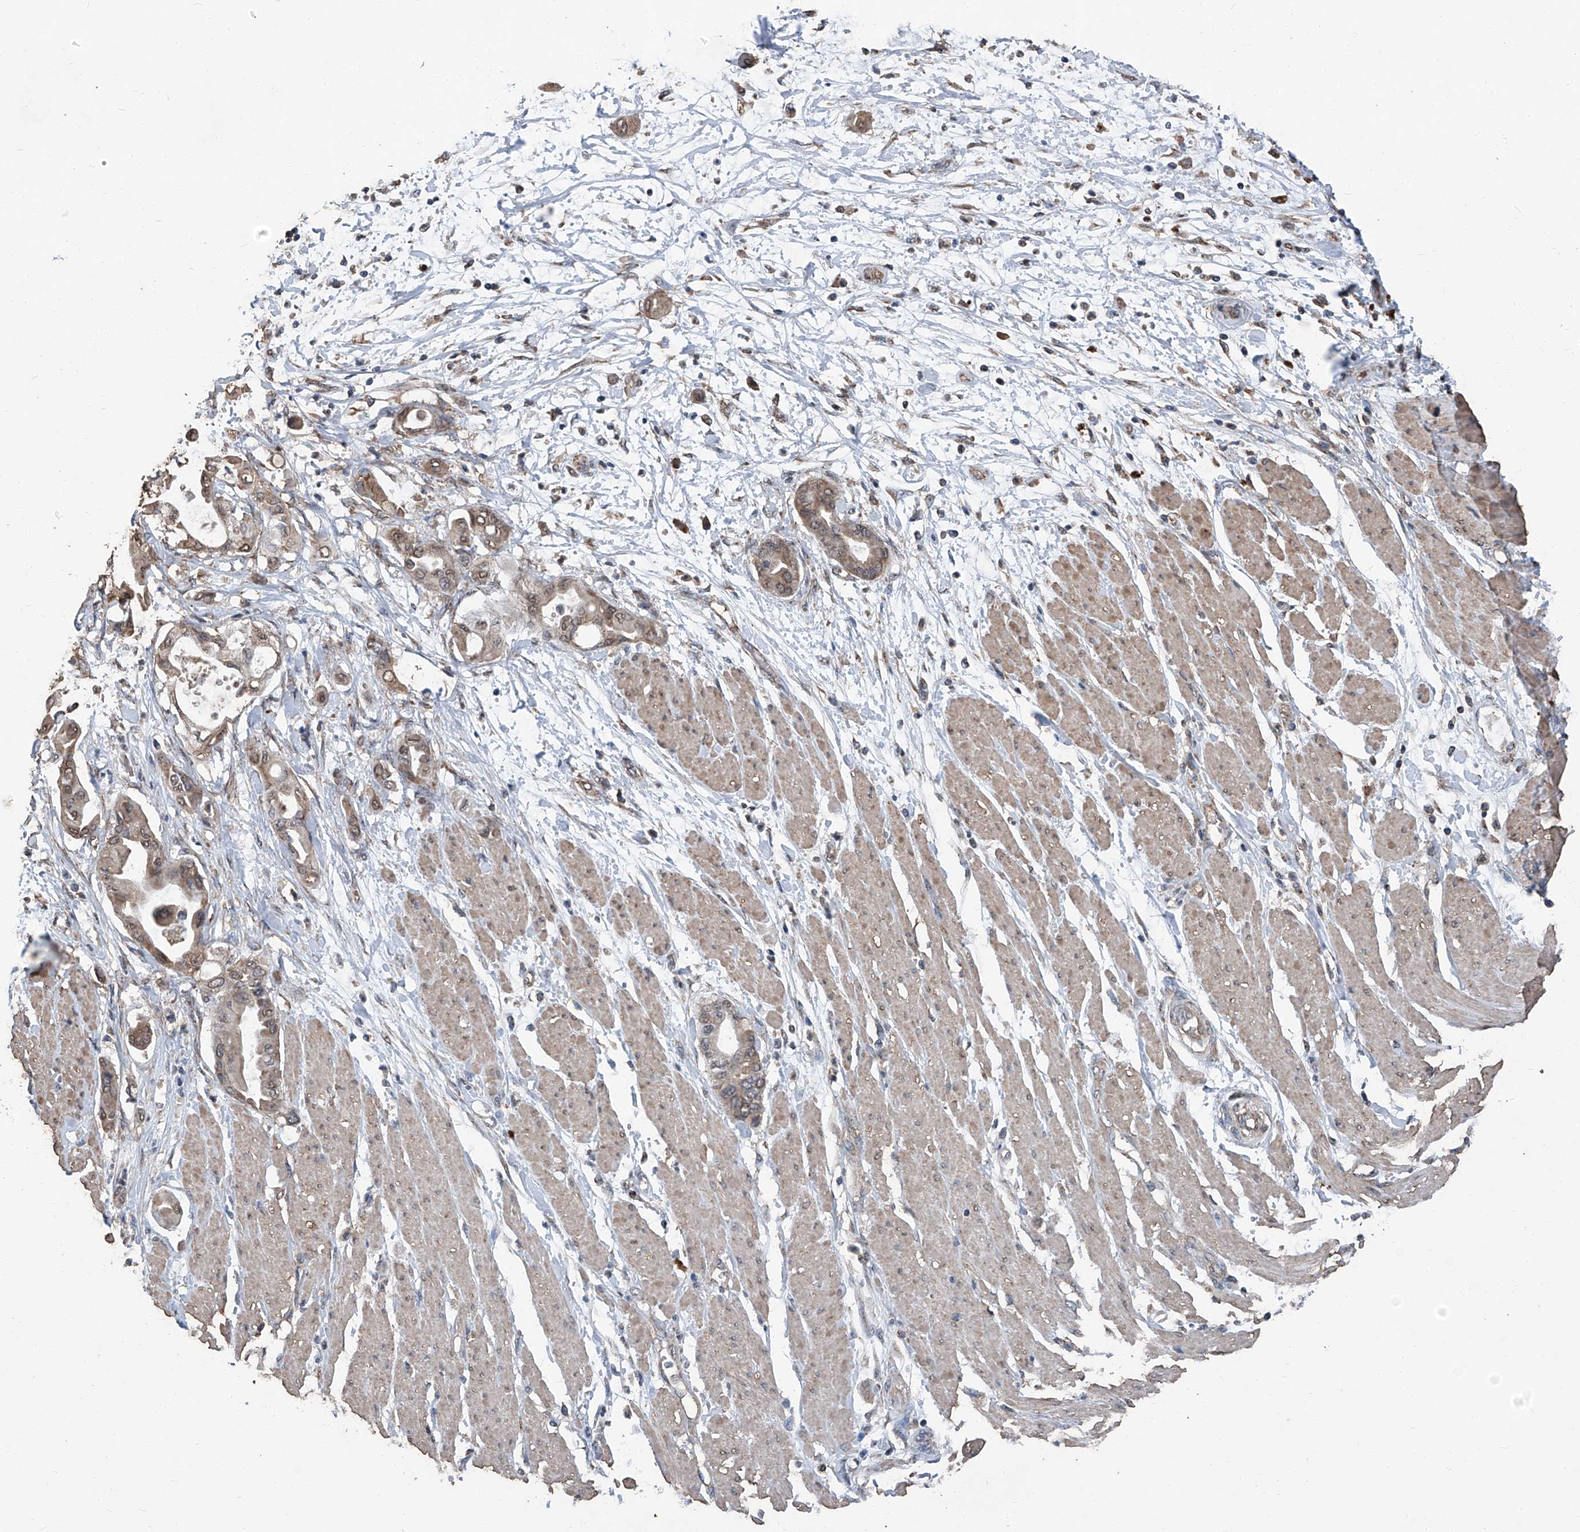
{"staining": {"intensity": "moderate", "quantity": ">75%", "location": "cytoplasmic/membranous"}, "tissue": "pancreatic cancer", "cell_type": "Tumor cells", "image_type": "cancer", "snomed": [{"axis": "morphology", "description": "Adenocarcinoma, NOS"}, {"axis": "morphology", "description": "Adenocarcinoma, metastatic, NOS"}, {"axis": "topography", "description": "Lymph node"}, {"axis": "topography", "description": "Pancreas"}, {"axis": "topography", "description": "Duodenum"}], "caption": "Protein expression analysis of pancreatic cancer (adenocarcinoma) reveals moderate cytoplasmic/membranous positivity in about >75% of tumor cells.", "gene": "STARD7", "patient": {"sex": "female", "age": 64}}